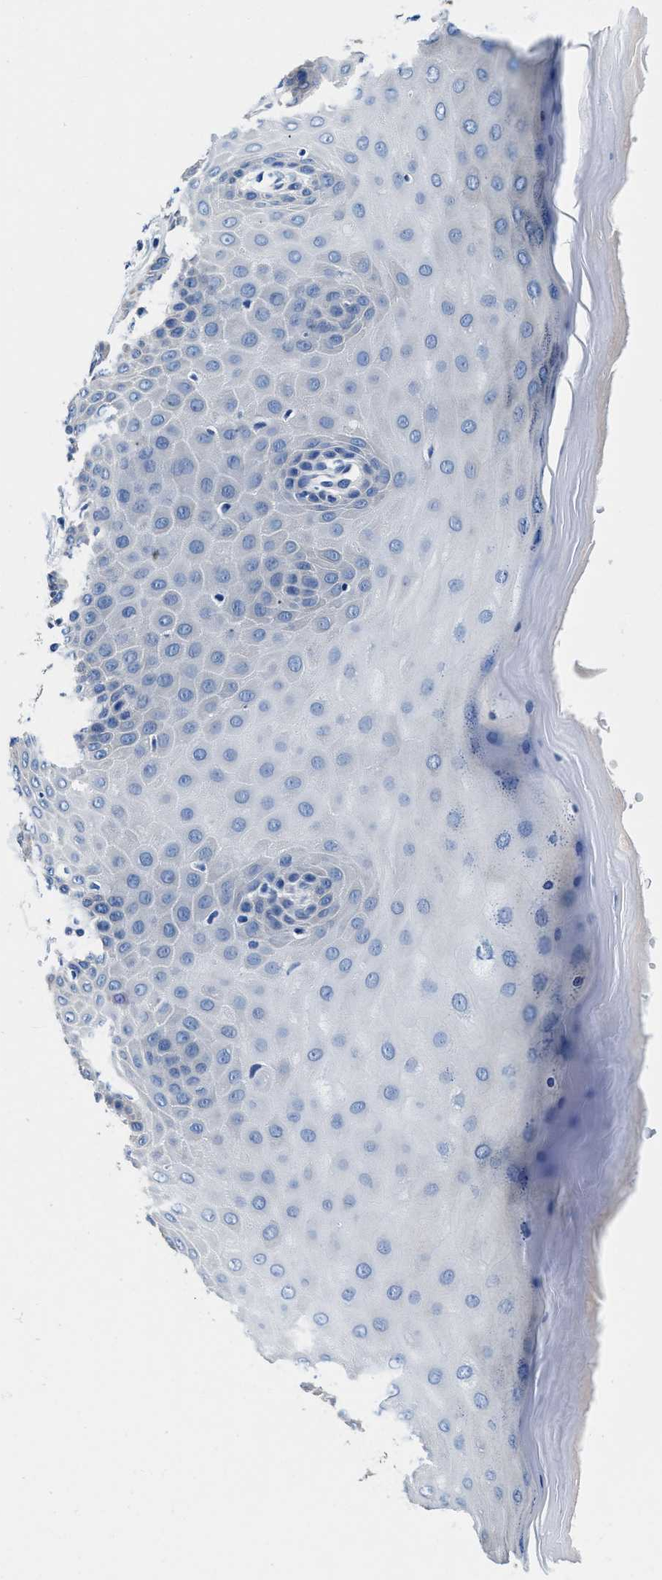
{"staining": {"intensity": "negative", "quantity": "none", "location": "none"}, "tissue": "cervix", "cell_type": "Squamous epithelial cells", "image_type": "normal", "snomed": [{"axis": "morphology", "description": "Normal tissue, NOS"}, {"axis": "topography", "description": "Cervix"}], "caption": "This is an immunohistochemistry histopathology image of benign human cervix. There is no expression in squamous epithelial cells.", "gene": "NEU1", "patient": {"sex": "female", "age": 55}}